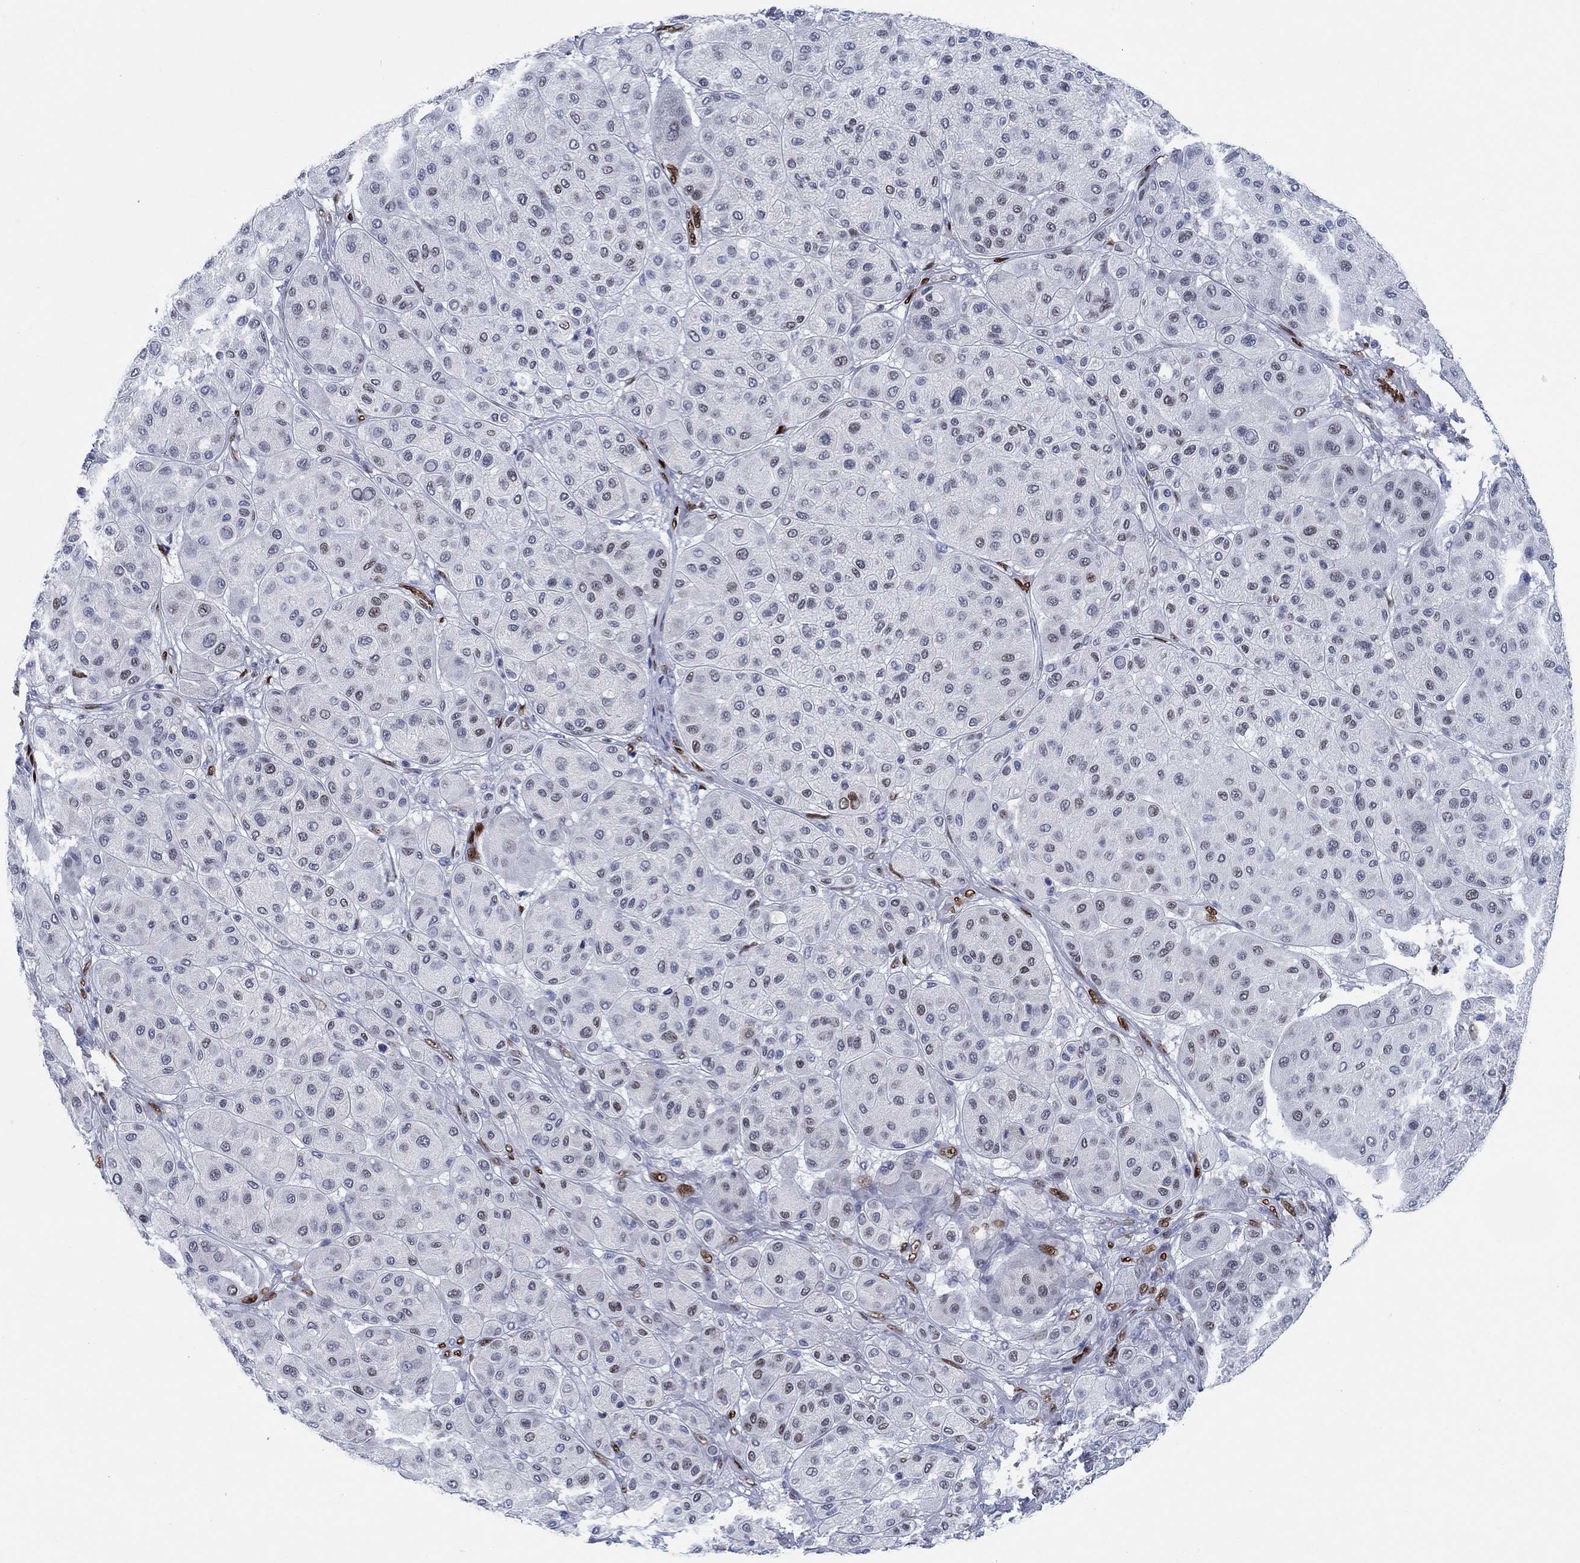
{"staining": {"intensity": "moderate", "quantity": "<25%", "location": "nuclear"}, "tissue": "melanoma", "cell_type": "Tumor cells", "image_type": "cancer", "snomed": [{"axis": "morphology", "description": "Malignant melanoma, Metastatic site"}, {"axis": "topography", "description": "Smooth muscle"}], "caption": "Immunohistochemistry (IHC) of malignant melanoma (metastatic site) demonstrates low levels of moderate nuclear expression in about <25% of tumor cells. Nuclei are stained in blue.", "gene": "ZEB1", "patient": {"sex": "male", "age": 41}}